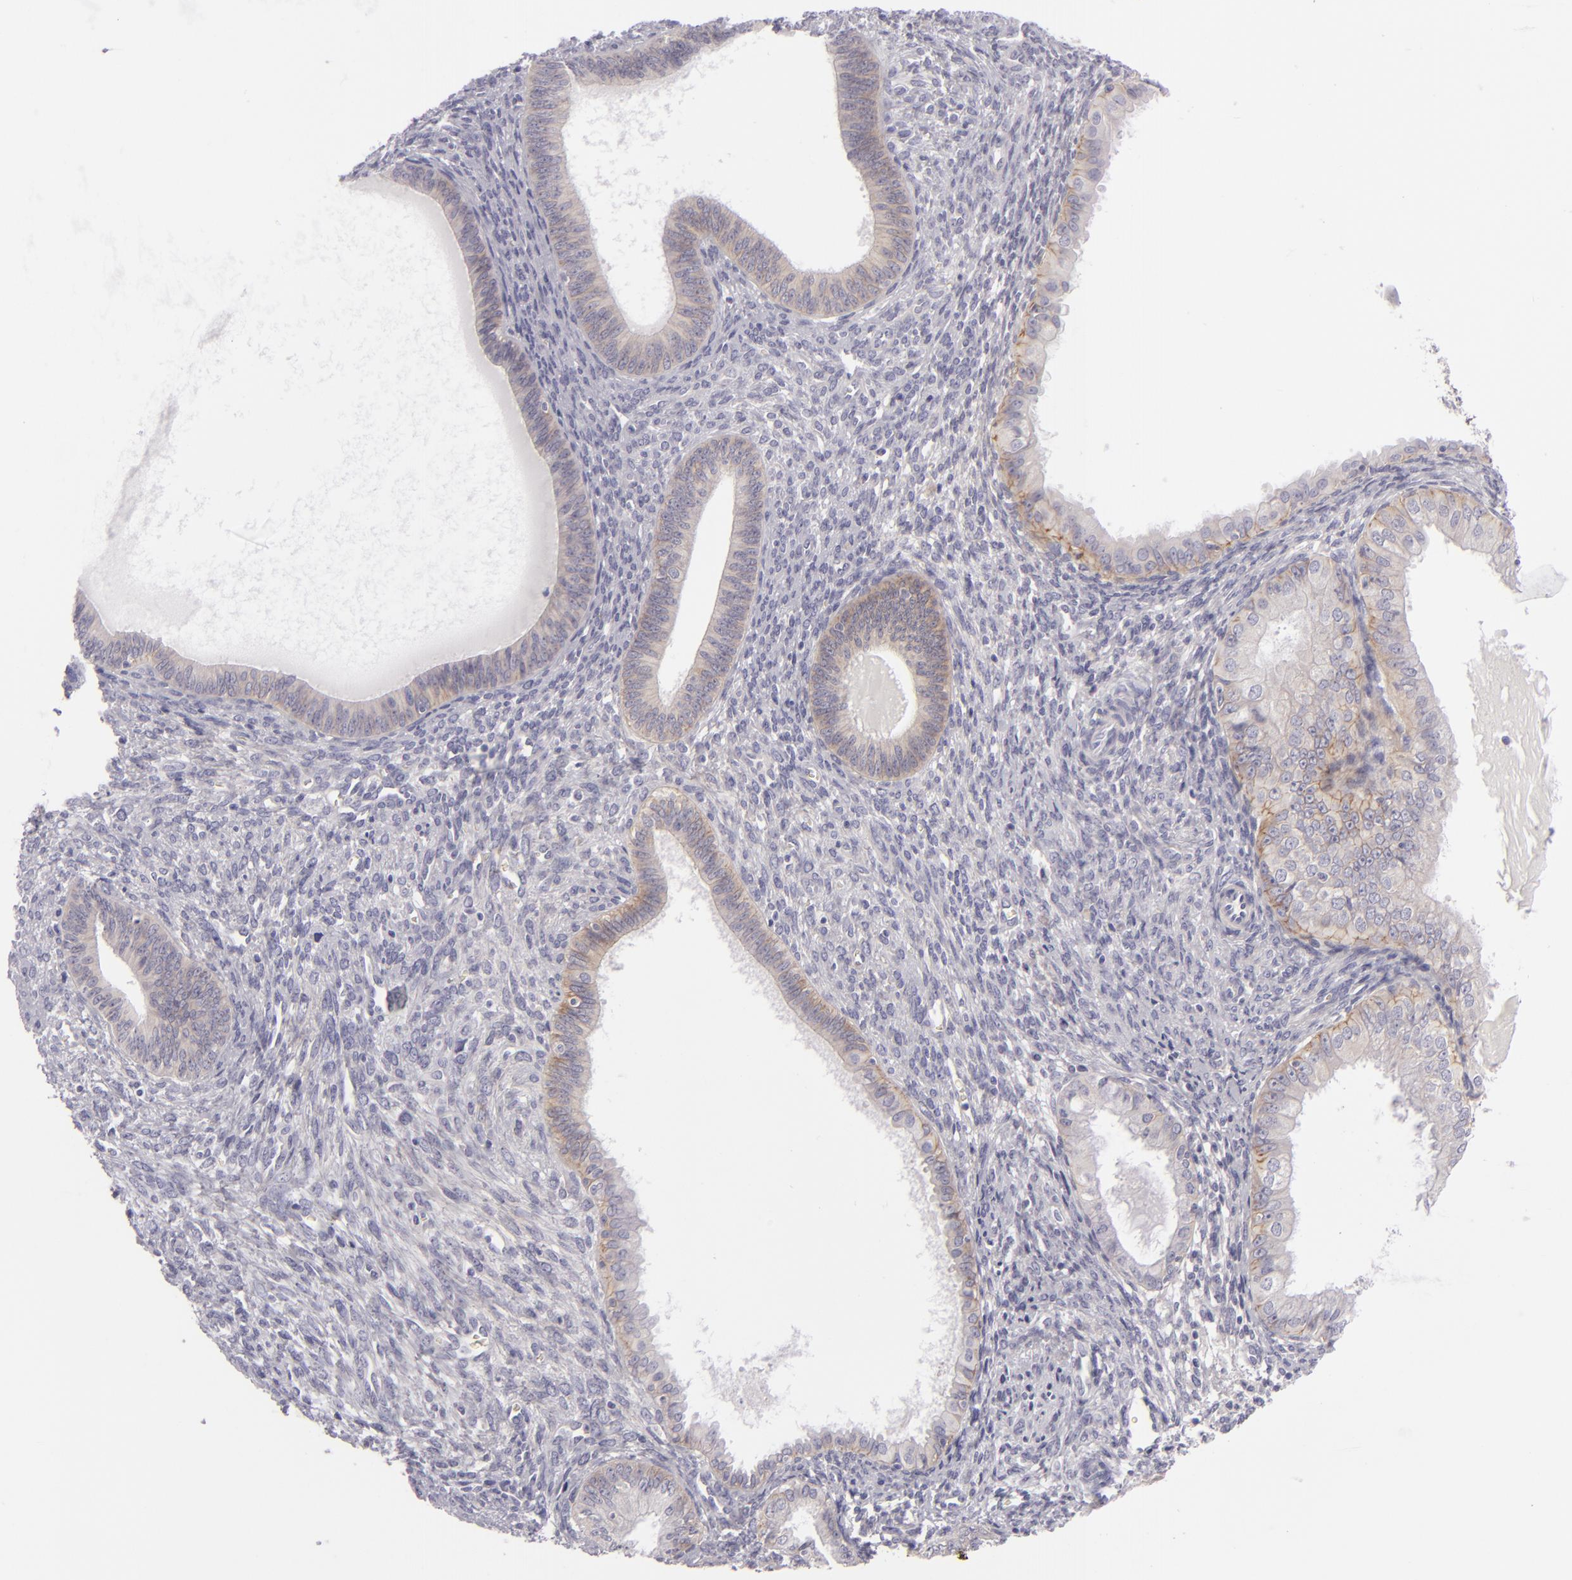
{"staining": {"intensity": "weak", "quantity": "25%-75%", "location": "cytoplasmic/membranous"}, "tissue": "endometrial cancer", "cell_type": "Tumor cells", "image_type": "cancer", "snomed": [{"axis": "morphology", "description": "Adenocarcinoma, NOS"}, {"axis": "topography", "description": "Endometrium"}], "caption": "A low amount of weak cytoplasmic/membranous positivity is seen in about 25%-75% of tumor cells in endometrial cancer (adenocarcinoma) tissue.", "gene": "DLG4", "patient": {"sex": "female", "age": 76}}